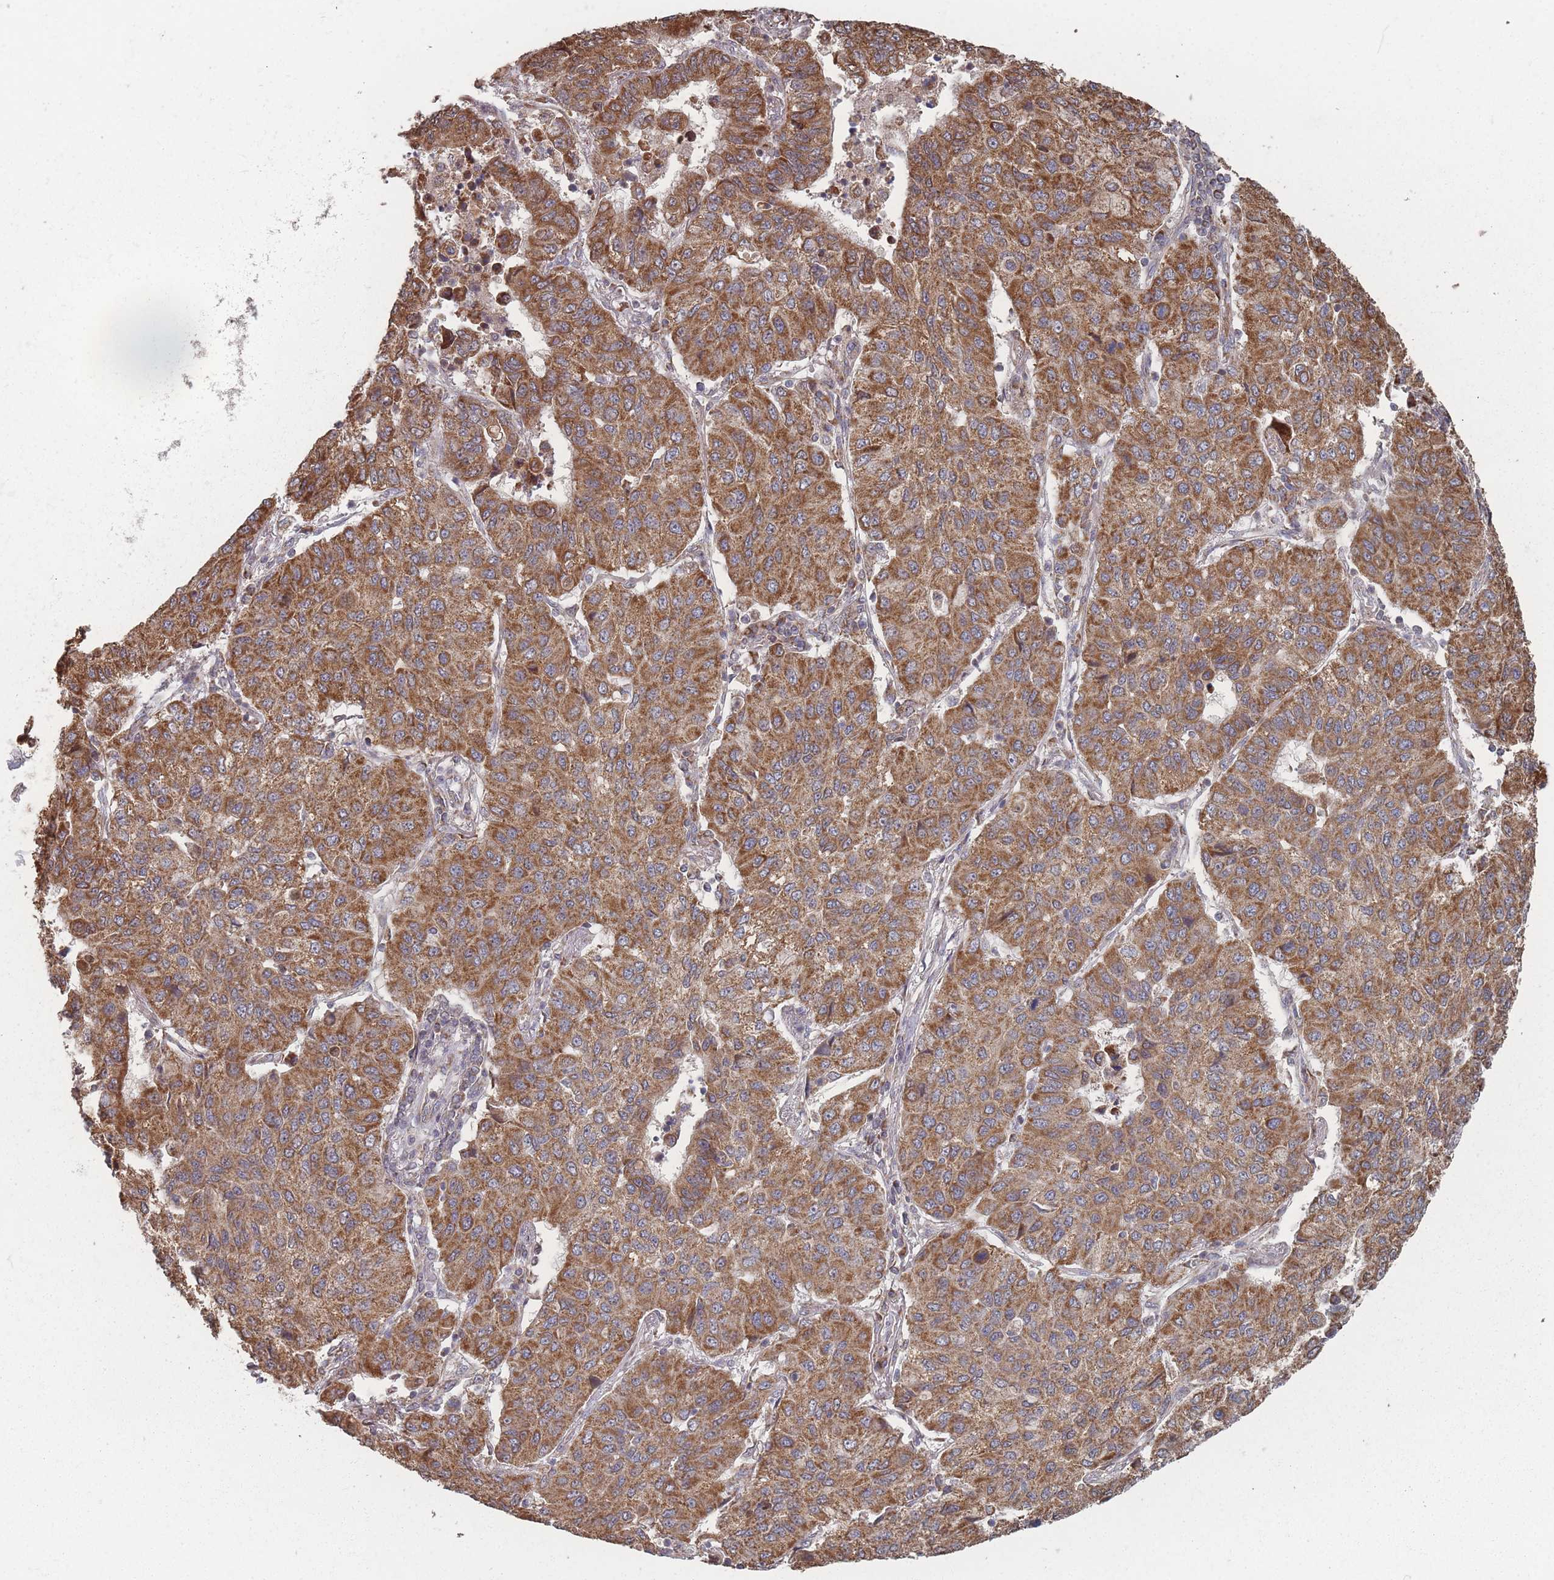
{"staining": {"intensity": "strong", "quantity": ">75%", "location": "cytoplasmic/membranous"}, "tissue": "lung cancer", "cell_type": "Tumor cells", "image_type": "cancer", "snomed": [{"axis": "morphology", "description": "Squamous cell carcinoma, NOS"}, {"axis": "topography", "description": "Lung"}], "caption": "Human squamous cell carcinoma (lung) stained with a brown dye shows strong cytoplasmic/membranous positive expression in about >75% of tumor cells.", "gene": "PSMB3", "patient": {"sex": "male", "age": 74}}